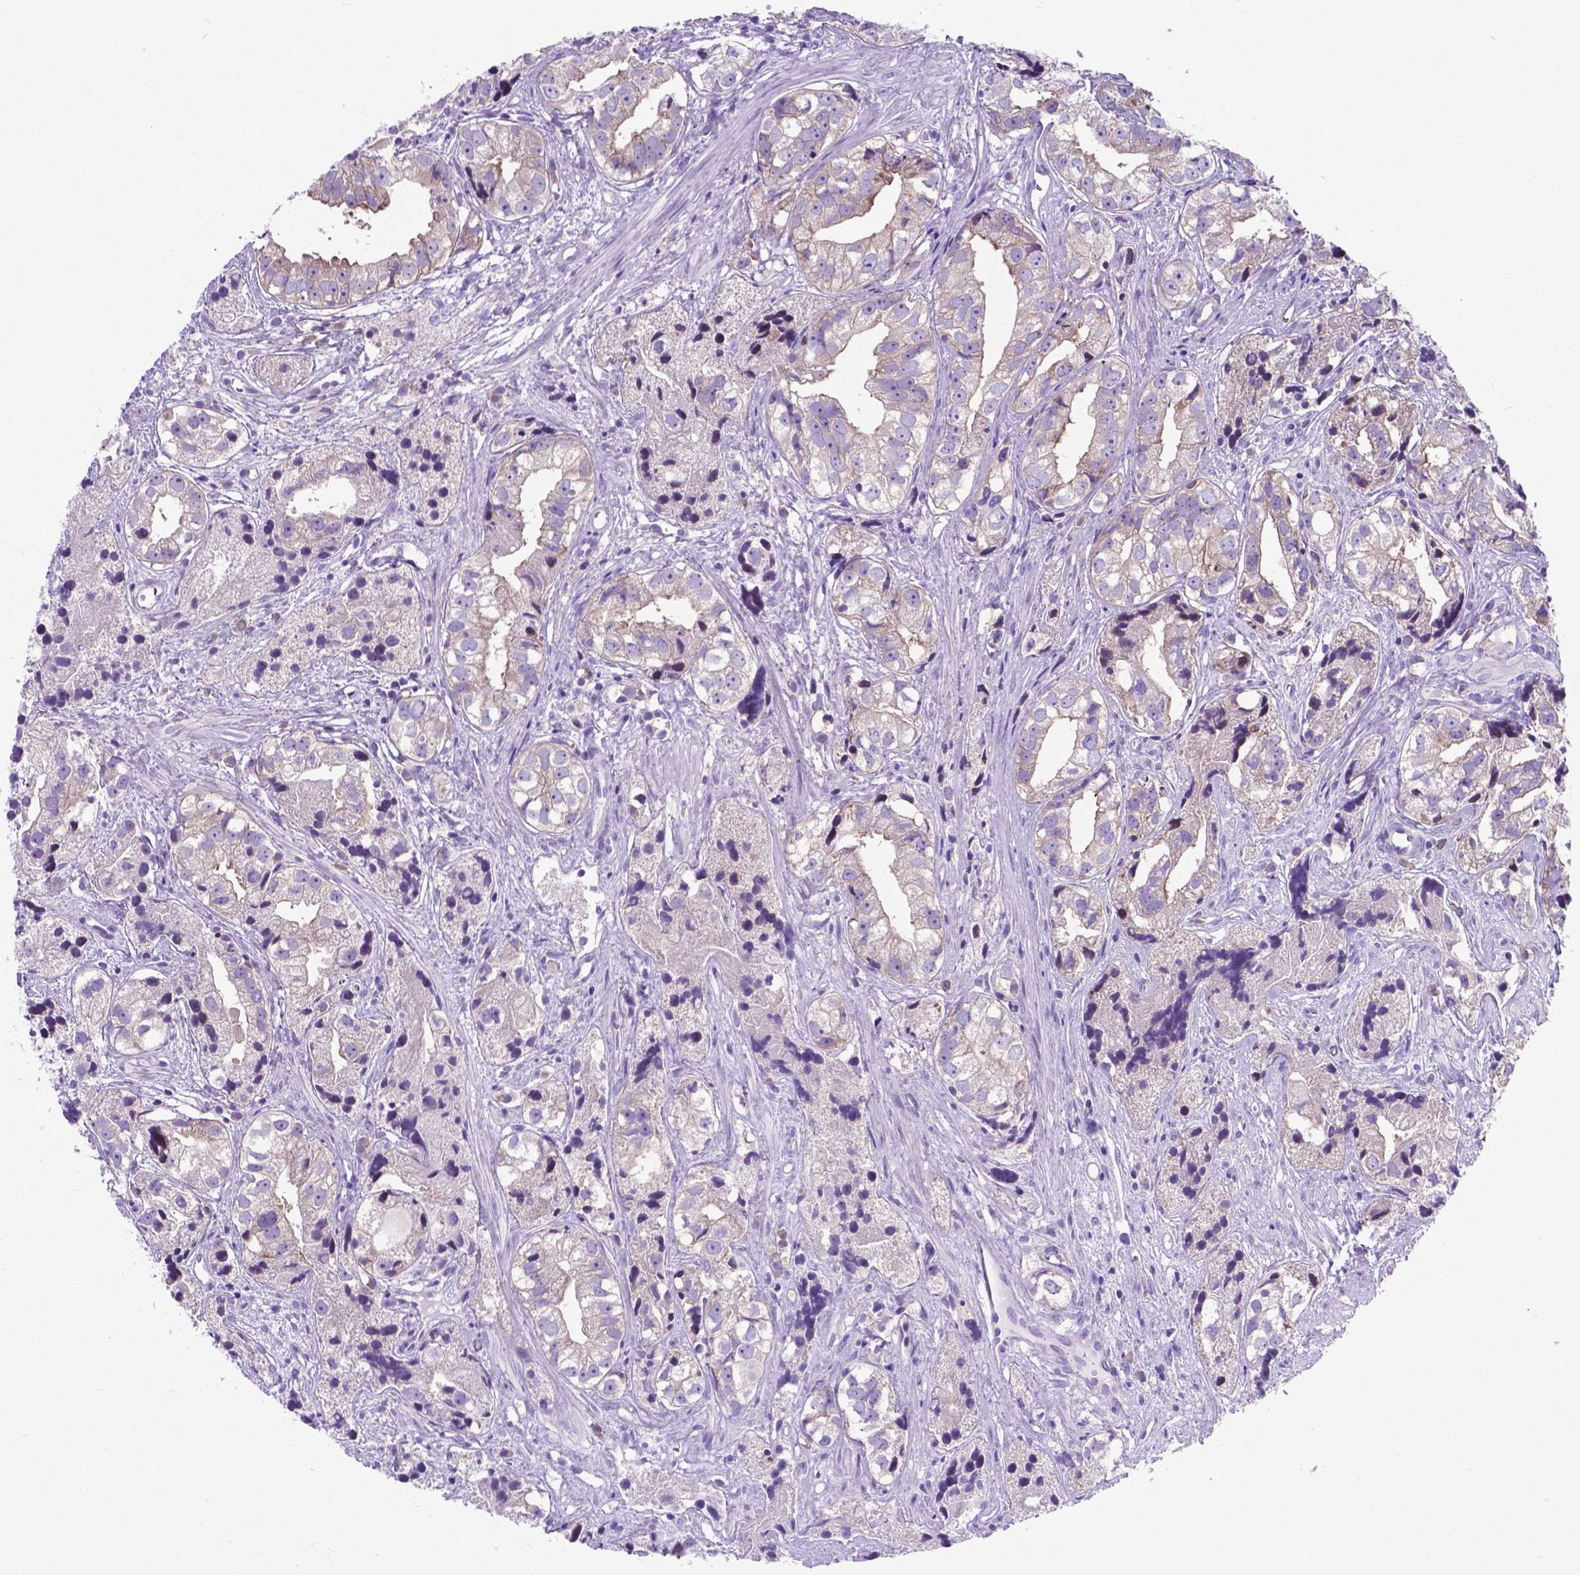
{"staining": {"intensity": "negative", "quantity": "none", "location": "none"}, "tissue": "prostate cancer", "cell_type": "Tumor cells", "image_type": "cancer", "snomed": [{"axis": "morphology", "description": "Adenocarcinoma, High grade"}, {"axis": "topography", "description": "Prostate"}], "caption": "Immunohistochemistry micrograph of neoplastic tissue: human prostate cancer (adenocarcinoma (high-grade)) stained with DAB (3,3'-diaminobenzidine) exhibits no significant protein staining in tumor cells. (DAB (3,3'-diaminobenzidine) immunohistochemistry (IHC) with hematoxylin counter stain).", "gene": "RPL6", "patient": {"sex": "male", "age": 68}}